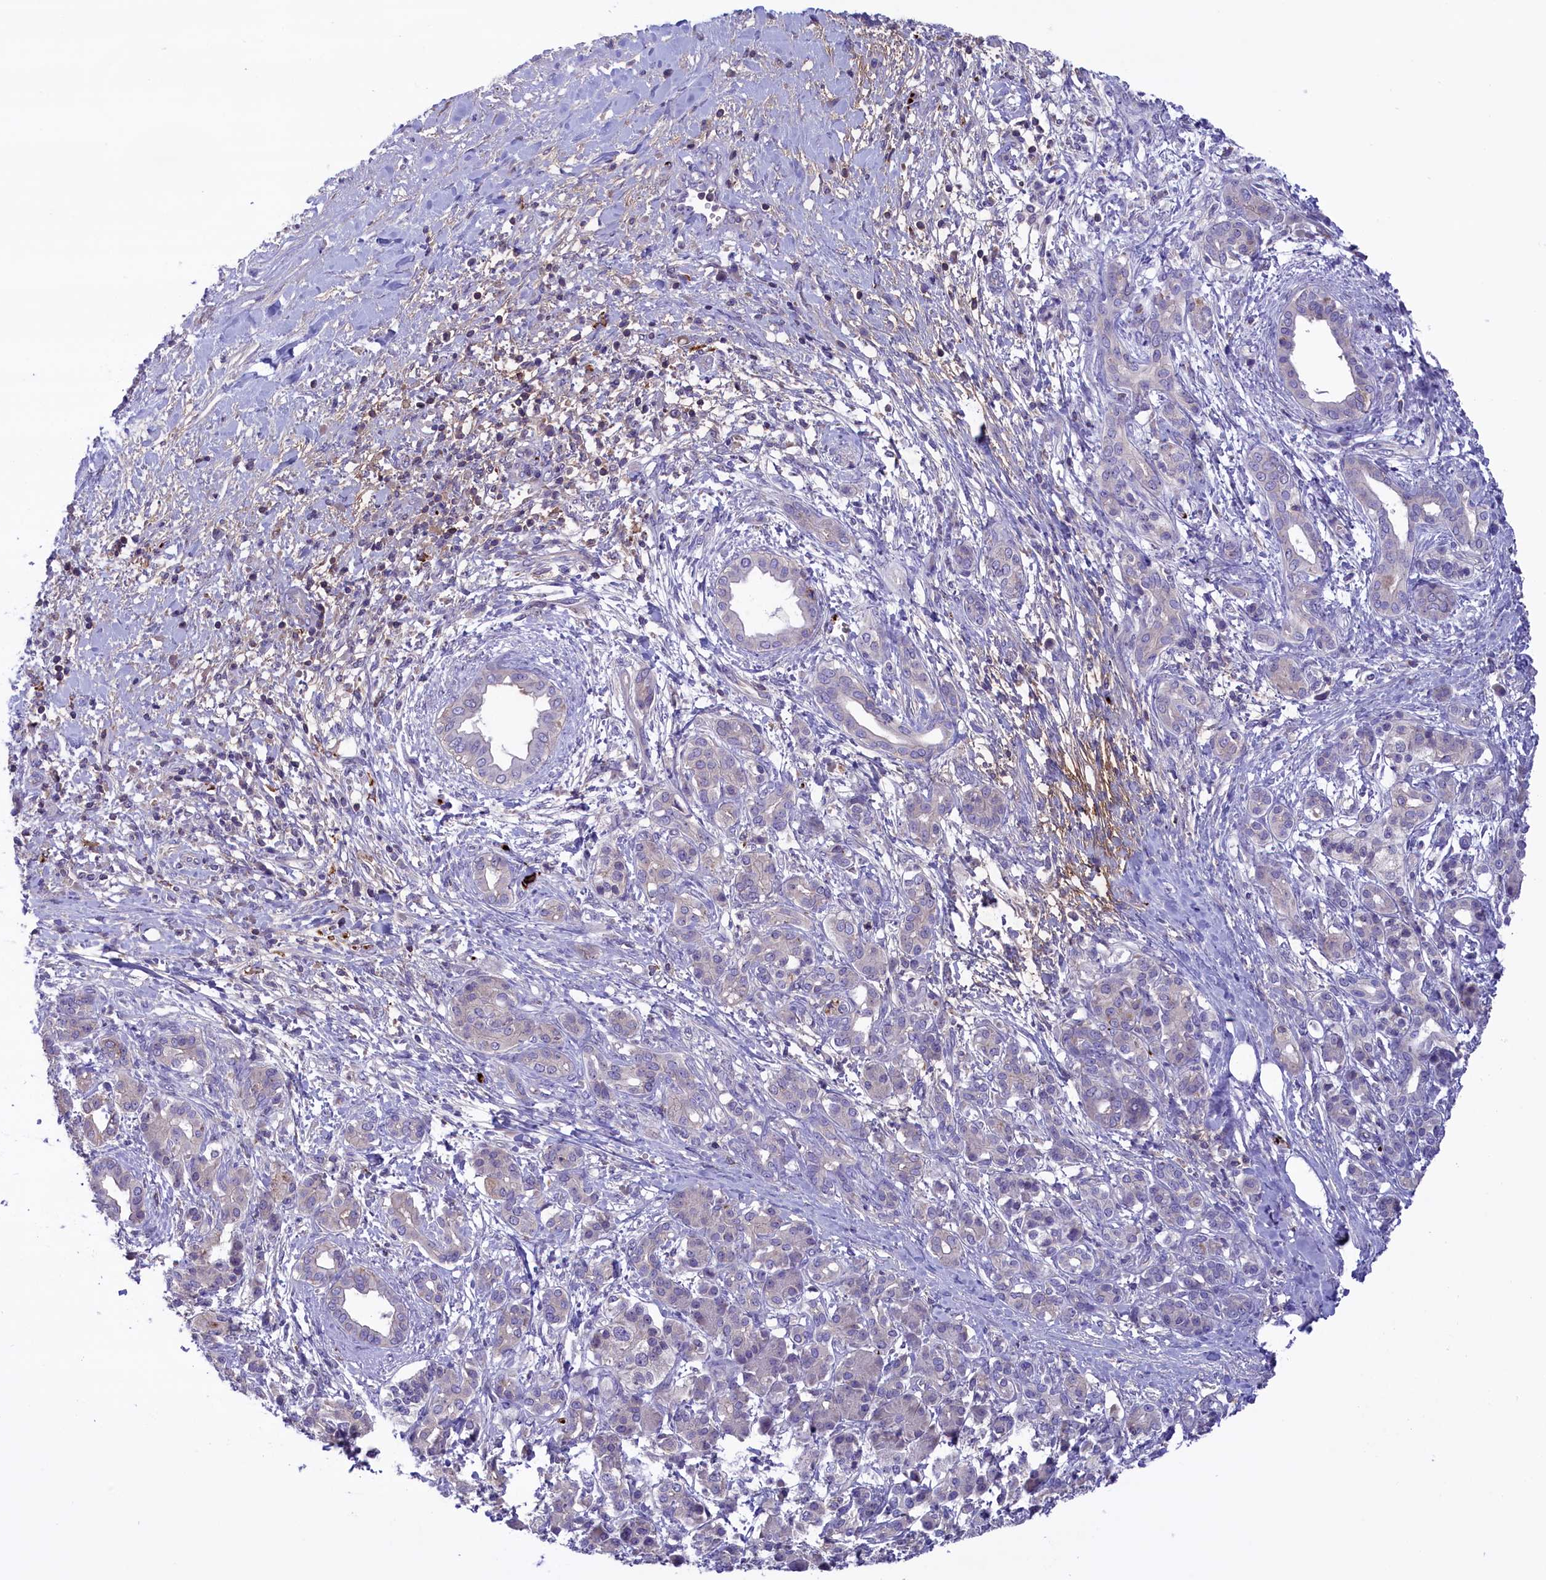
{"staining": {"intensity": "negative", "quantity": "none", "location": "none"}, "tissue": "pancreatic cancer", "cell_type": "Tumor cells", "image_type": "cancer", "snomed": [{"axis": "morphology", "description": "Adenocarcinoma, NOS"}, {"axis": "topography", "description": "Pancreas"}], "caption": "The micrograph reveals no staining of tumor cells in pancreatic cancer (adenocarcinoma).", "gene": "HEATR3", "patient": {"sex": "female", "age": 55}}